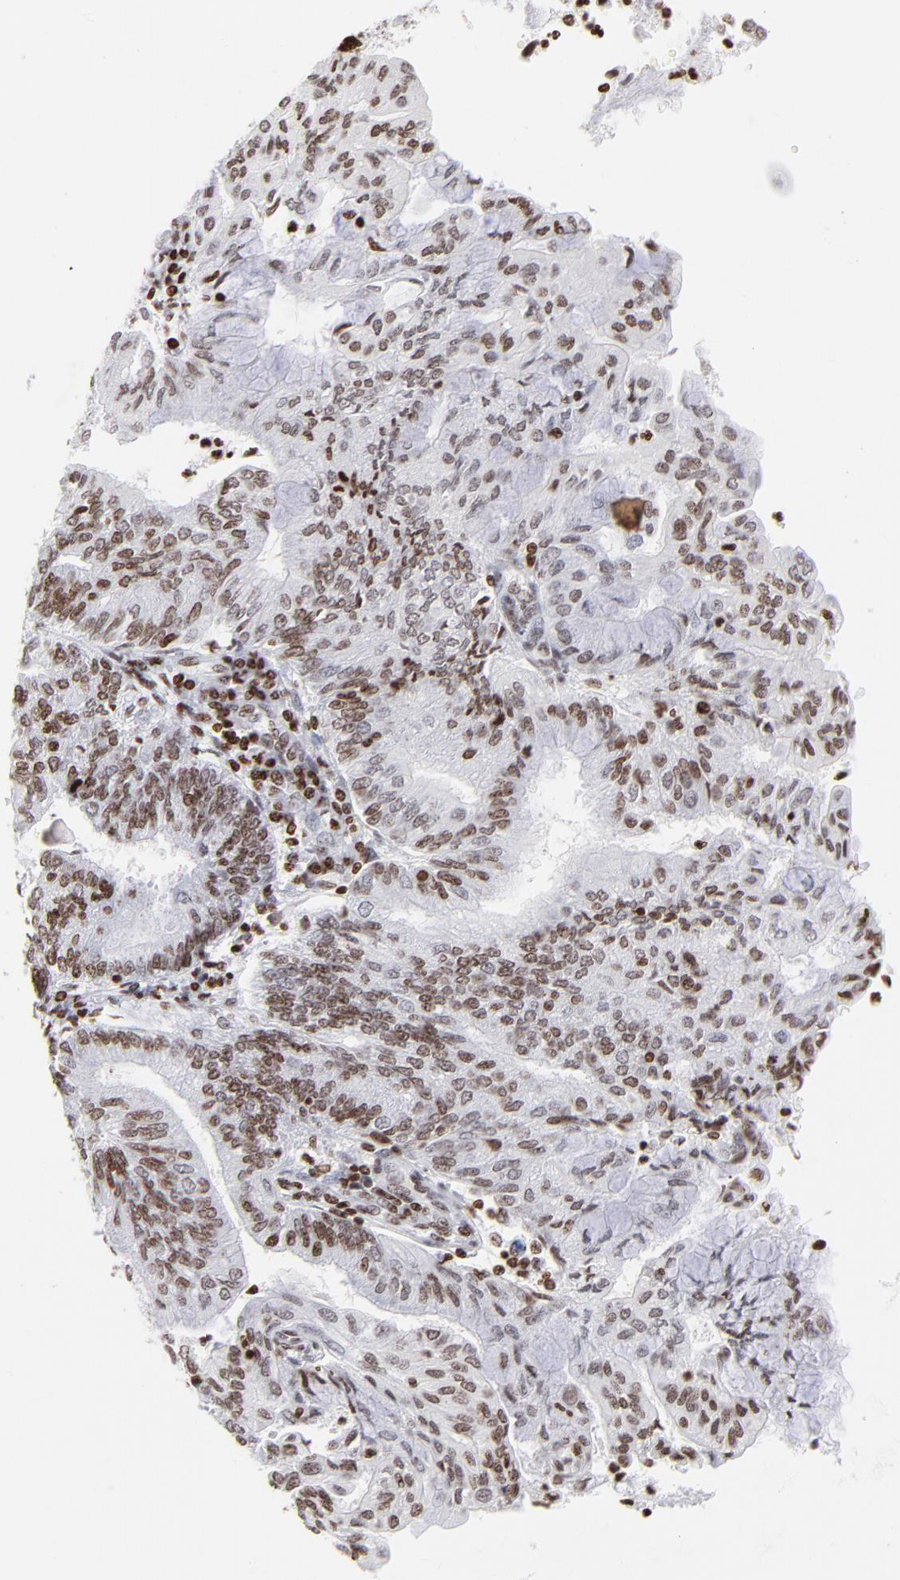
{"staining": {"intensity": "weak", "quantity": ">75%", "location": "nuclear"}, "tissue": "endometrial cancer", "cell_type": "Tumor cells", "image_type": "cancer", "snomed": [{"axis": "morphology", "description": "Adenocarcinoma, NOS"}, {"axis": "topography", "description": "Endometrium"}], "caption": "An IHC photomicrograph of tumor tissue is shown. Protein staining in brown shows weak nuclear positivity in endometrial cancer (adenocarcinoma) within tumor cells. (IHC, brightfield microscopy, high magnification).", "gene": "RTL4", "patient": {"sex": "female", "age": 59}}